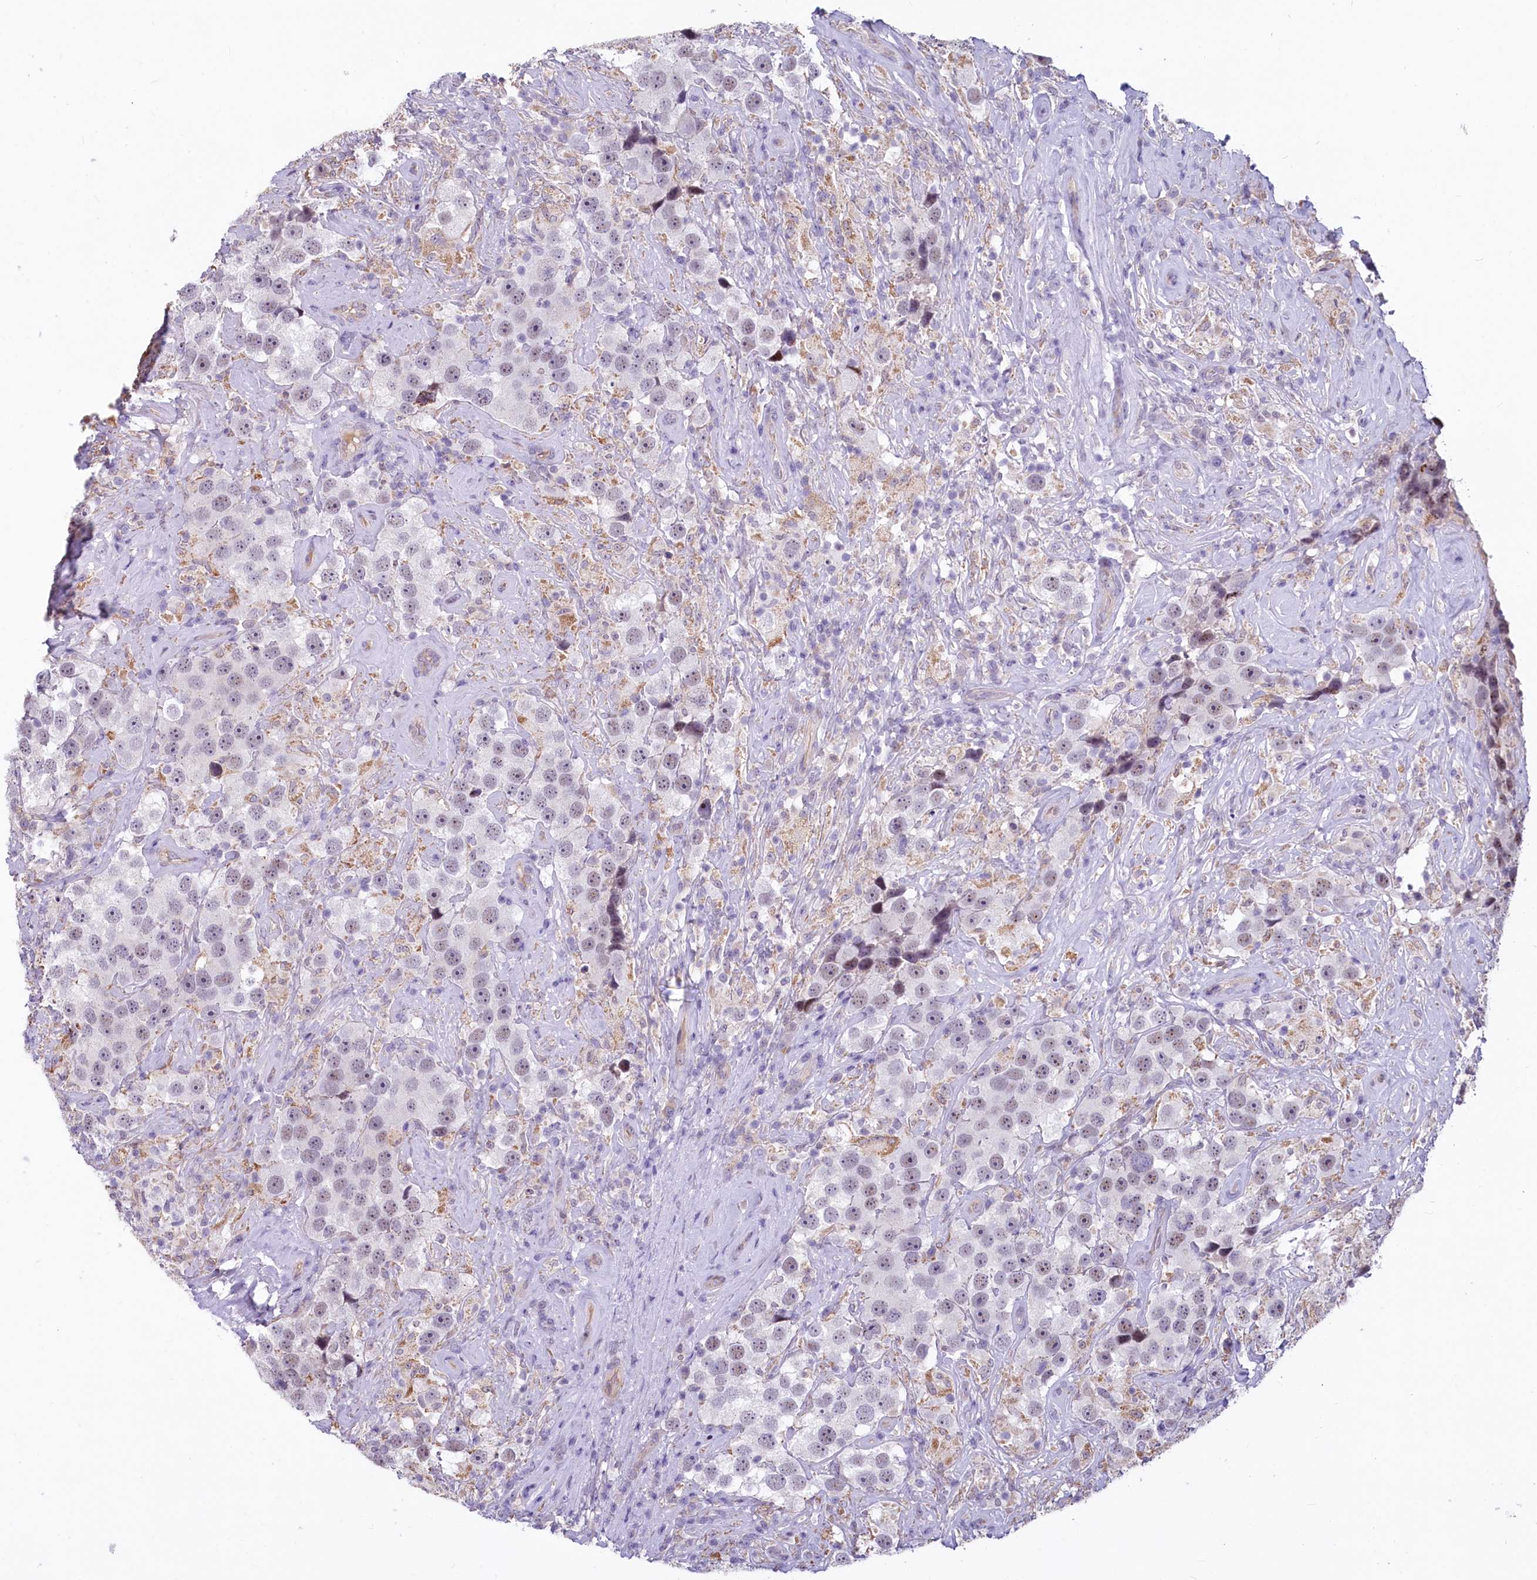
{"staining": {"intensity": "weak", "quantity": "<25%", "location": "nuclear"}, "tissue": "testis cancer", "cell_type": "Tumor cells", "image_type": "cancer", "snomed": [{"axis": "morphology", "description": "Seminoma, NOS"}, {"axis": "topography", "description": "Testis"}], "caption": "Histopathology image shows no significant protein staining in tumor cells of testis seminoma. Brightfield microscopy of immunohistochemistry stained with DAB (3,3'-diaminobenzidine) (brown) and hematoxylin (blue), captured at high magnification.", "gene": "PROCR", "patient": {"sex": "male", "age": 49}}